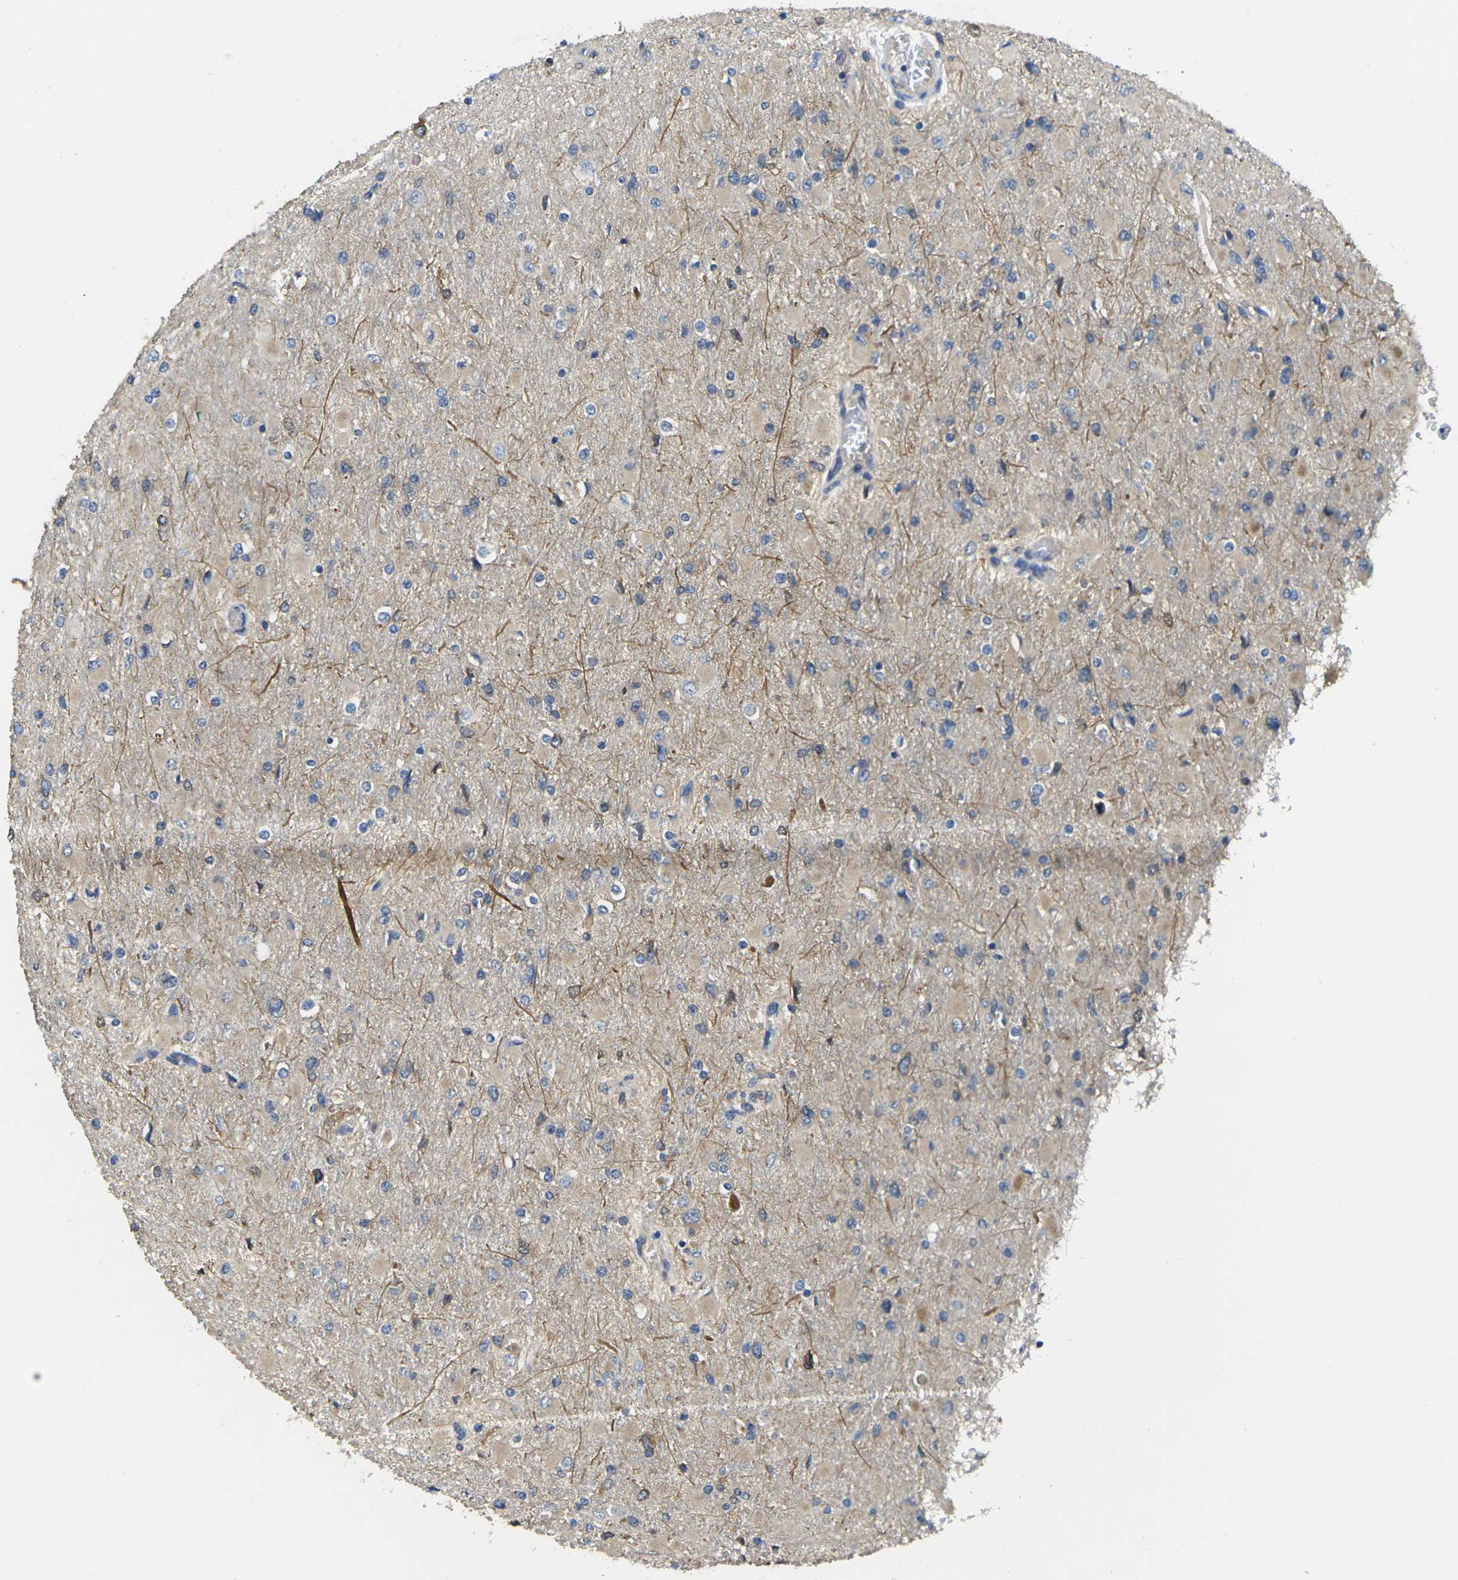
{"staining": {"intensity": "weak", "quantity": "<25%", "location": "cytoplasmic/membranous"}, "tissue": "glioma", "cell_type": "Tumor cells", "image_type": "cancer", "snomed": [{"axis": "morphology", "description": "Glioma, malignant, High grade"}, {"axis": "topography", "description": "Cerebral cortex"}], "caption": "Glioma was stained to show a protein in brown. There is no significant staining in tumor cells. (Immunohistochemistry, brightfield microscopy, high magnification).", "gene": "TMCC2", "patient": {"sex": "female", "age": 36}}